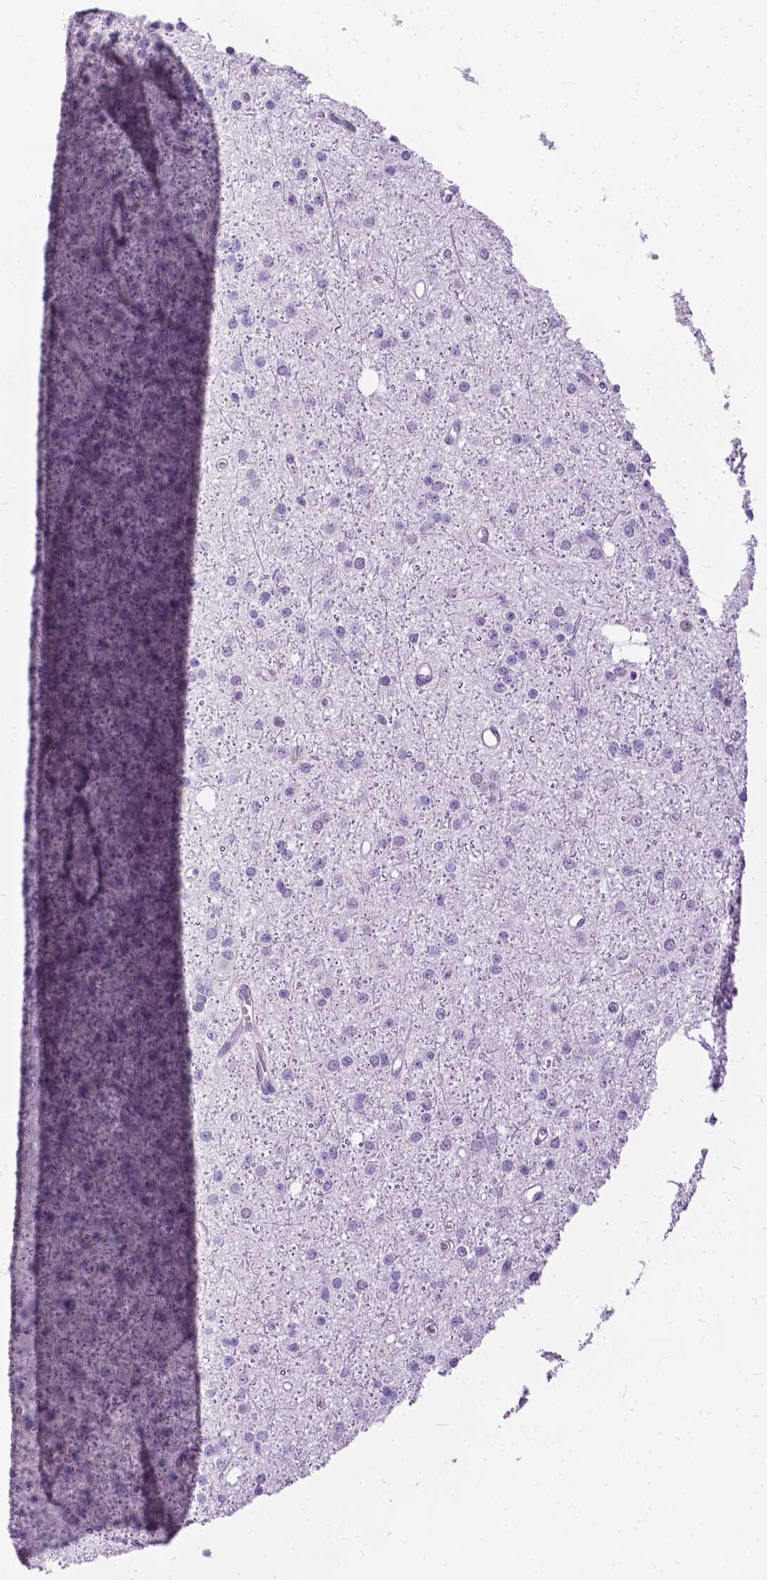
{"staining": {"intensity": "negative", "quantity": "none", "location": "none"}, "tissue": "glioma", "cell_type": "Tumor cells", "image_type": "cancer", "snomed": [{"axis": "morphology", "description": "Glioma, malignant, Low grade"}, {"axis": "topography", "description": "Brain"}], "caption": "This is an IHC histopathology image of human glioma. There is no positivity in tumor cells.", "gene": "PROB1", "patient": {"sex": "male", "age": 27}}